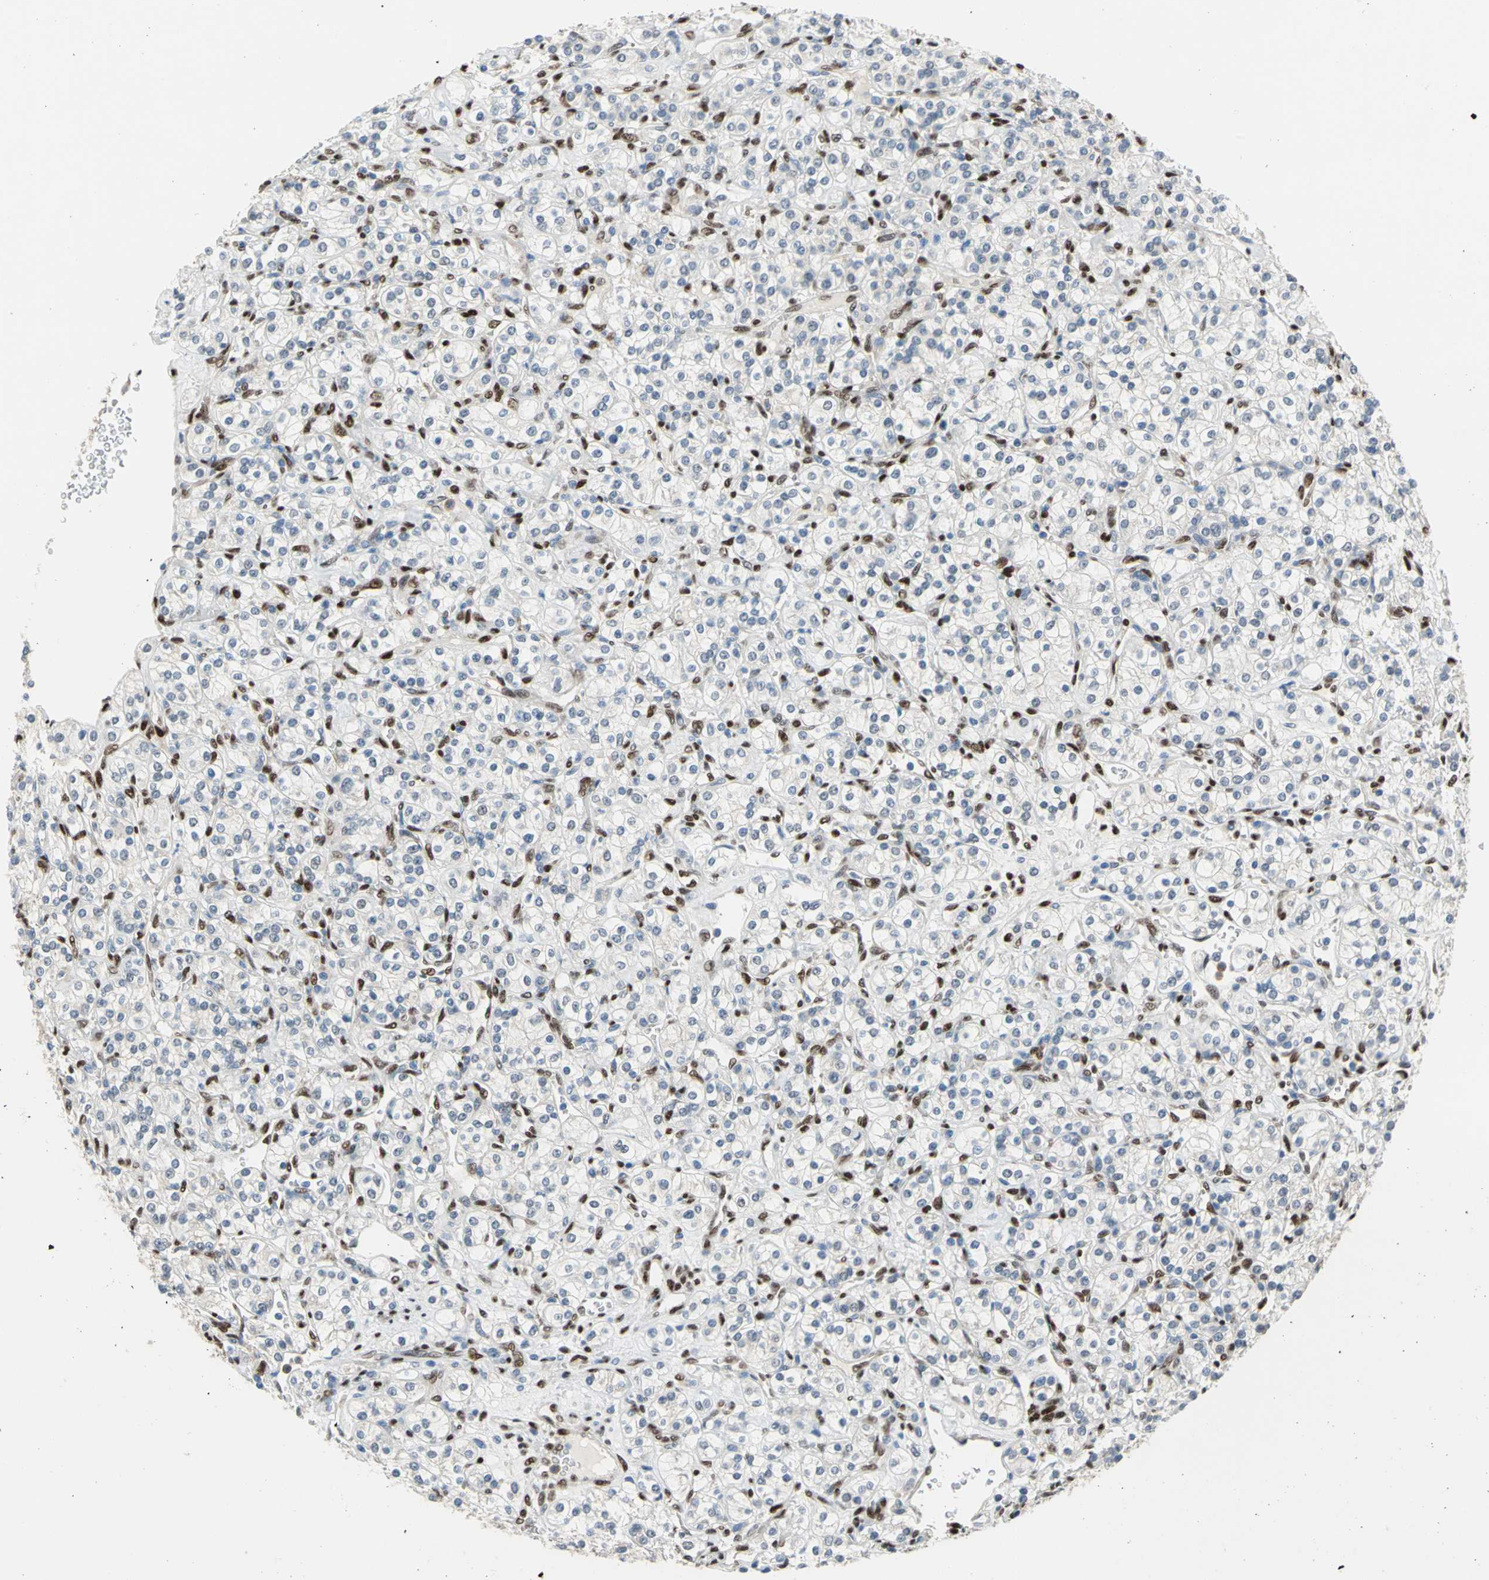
{"staining": {"intensity": "moderate", "quantity": "25%-75%", "location": "nuclear"}, "tissue": "renal cancer", "cell_type": "Tumor cells", "image_type": "cancer", "snomed": [{"axis": "morphology", "description": "Adenocarcinoma, NOS"}, {"axis": "topography", "description": "Kidney"}], "caption": "Human renal adenocarcinoma stained with a protein marker displays moderate staining in tumor cells.", "gene": "RBFOX2", "patient": {"sex": "male", "age": 77}}